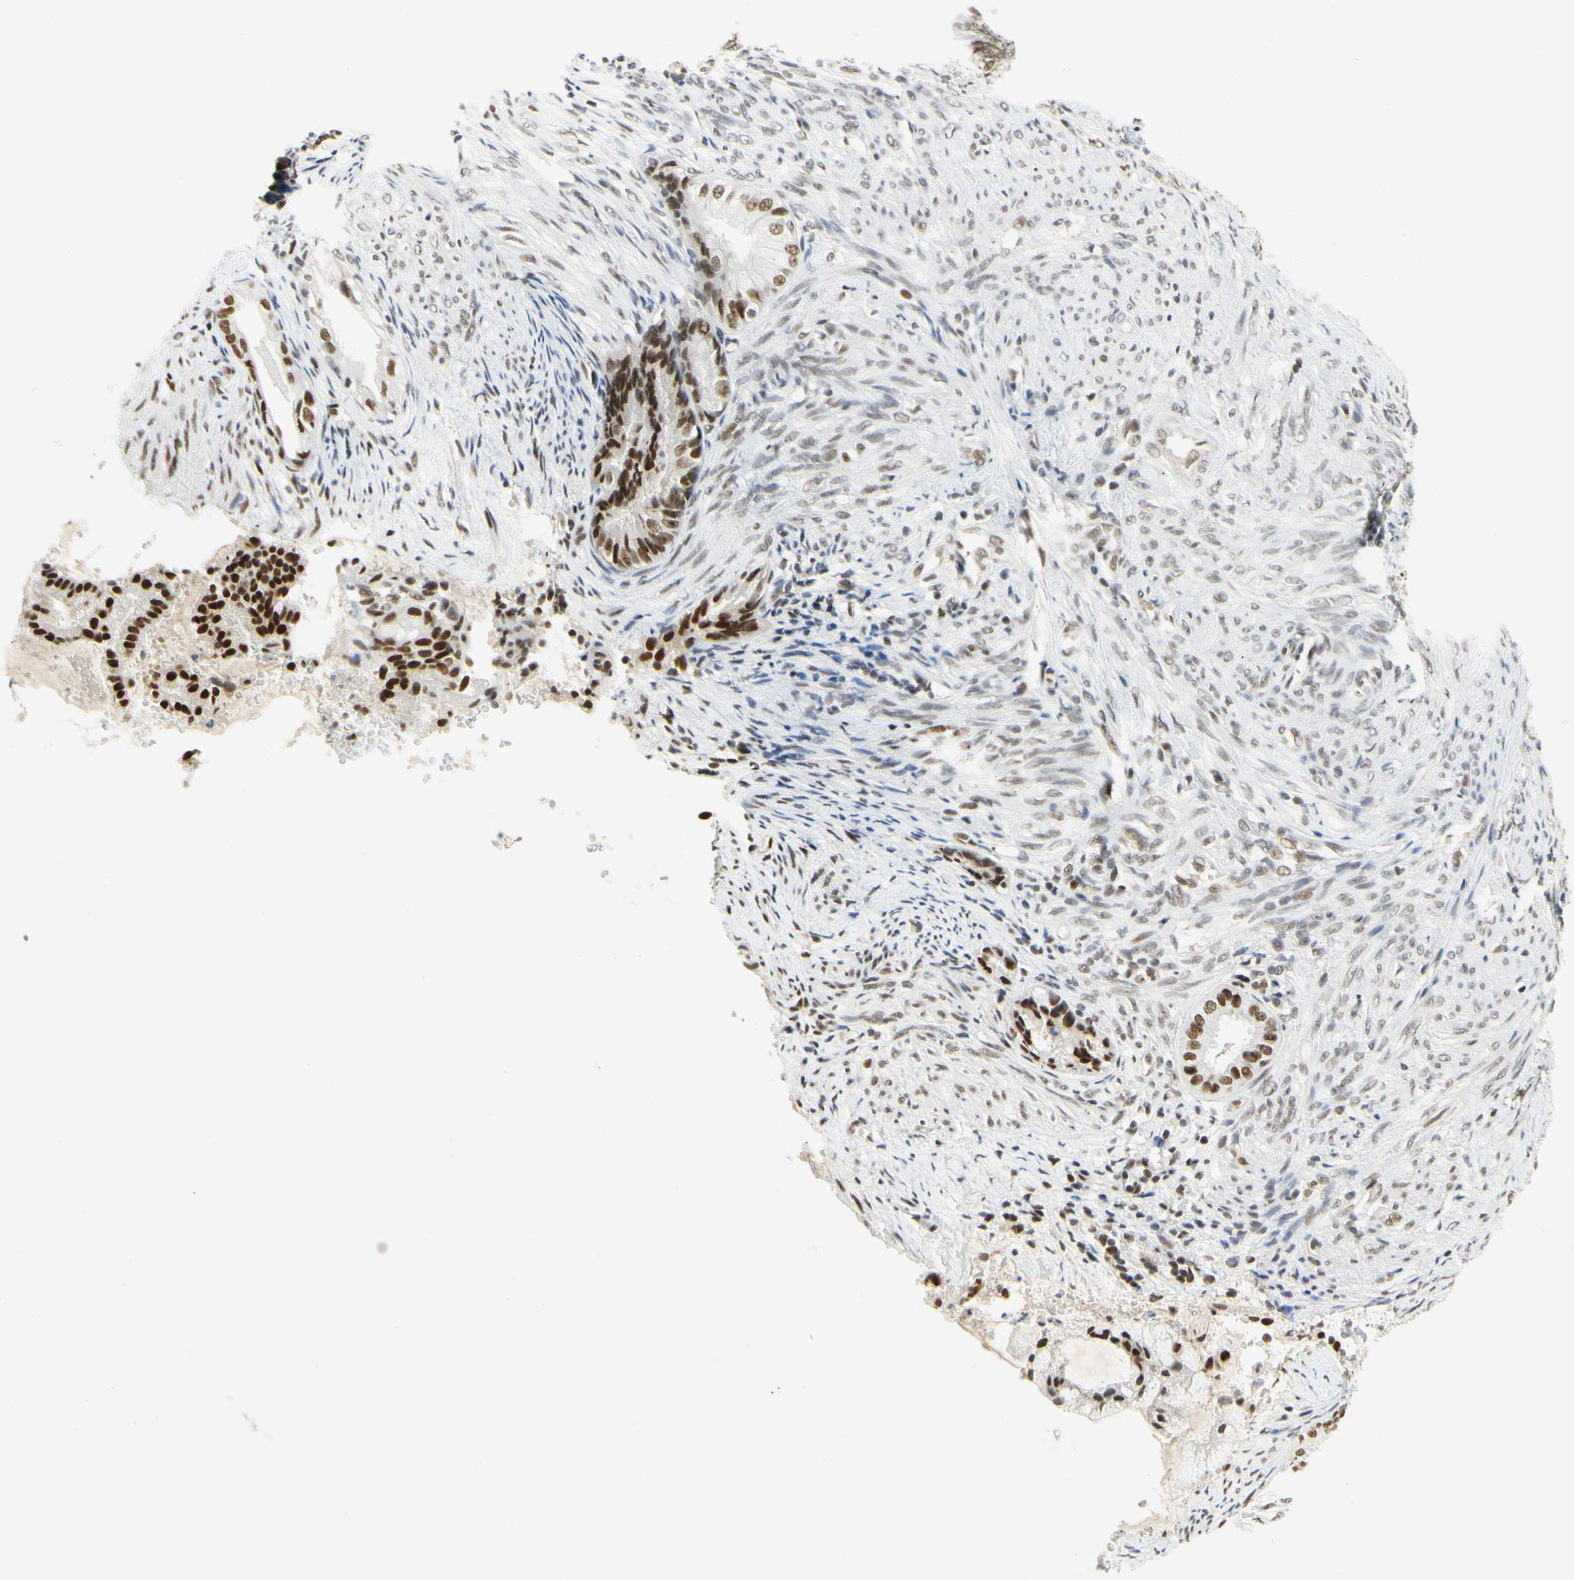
{"staining": {"intensity": "strong", "quantity": ">75%", "location": "nuclear"}, "tissue": "endometrial cancer", "cell_type": "Tumor cells", "image_type": "cancer", "snomed": [{"axis": "morphology", "description": "Adenocarcinoma, NOS"}, {"axis": "topography", "description": "Endometrium"}], "caption": "Tumor cells exhibit high levels of strong nuclear staining in approximately >75% of cells in human endometrial cancer.", "gene": "ZSCAN16", "patient": {"sex": "female", "age": 86}}